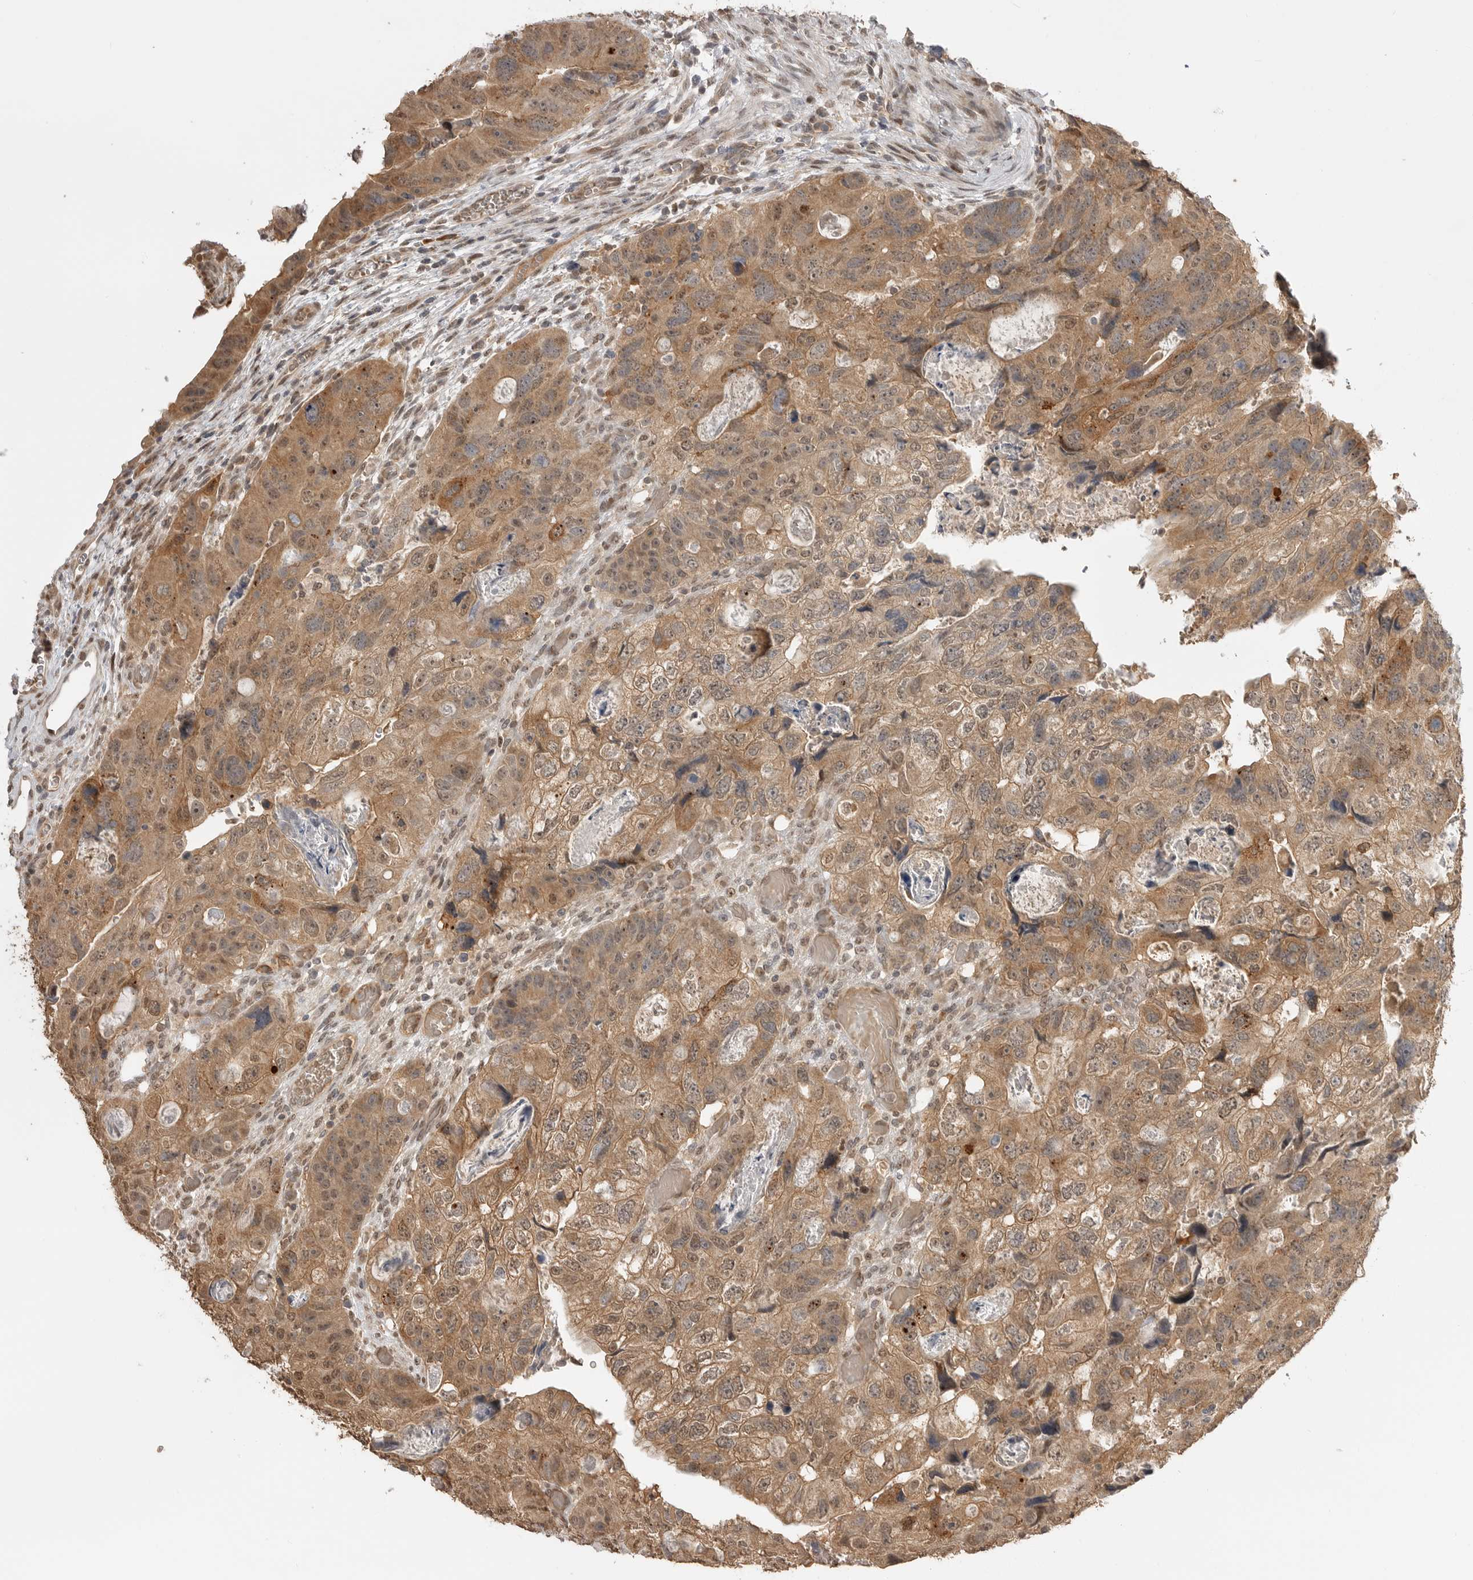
{"staining": {"intensity": "moderate", "quantity": ">75%", "location": "cytoplasmic/membranous"}, "tissue": "colorectal cancer", "cell_type": "Tumor cells", "image_type": "cancer", "snomed": [{"axis": "morphology", "description": "Adenocarcinoma, NOS"}, {"axis": "topography", "description": "Rectum"}], "caption": "High-power microscopy captured an IHC image of colorectal adenocarcinoma, revealing moderate cytoplasmic/membranous expression in about >75% of tumor cells.", "gene": "ASPSCR1", "patient": {"sex": "male", "age": 59}}